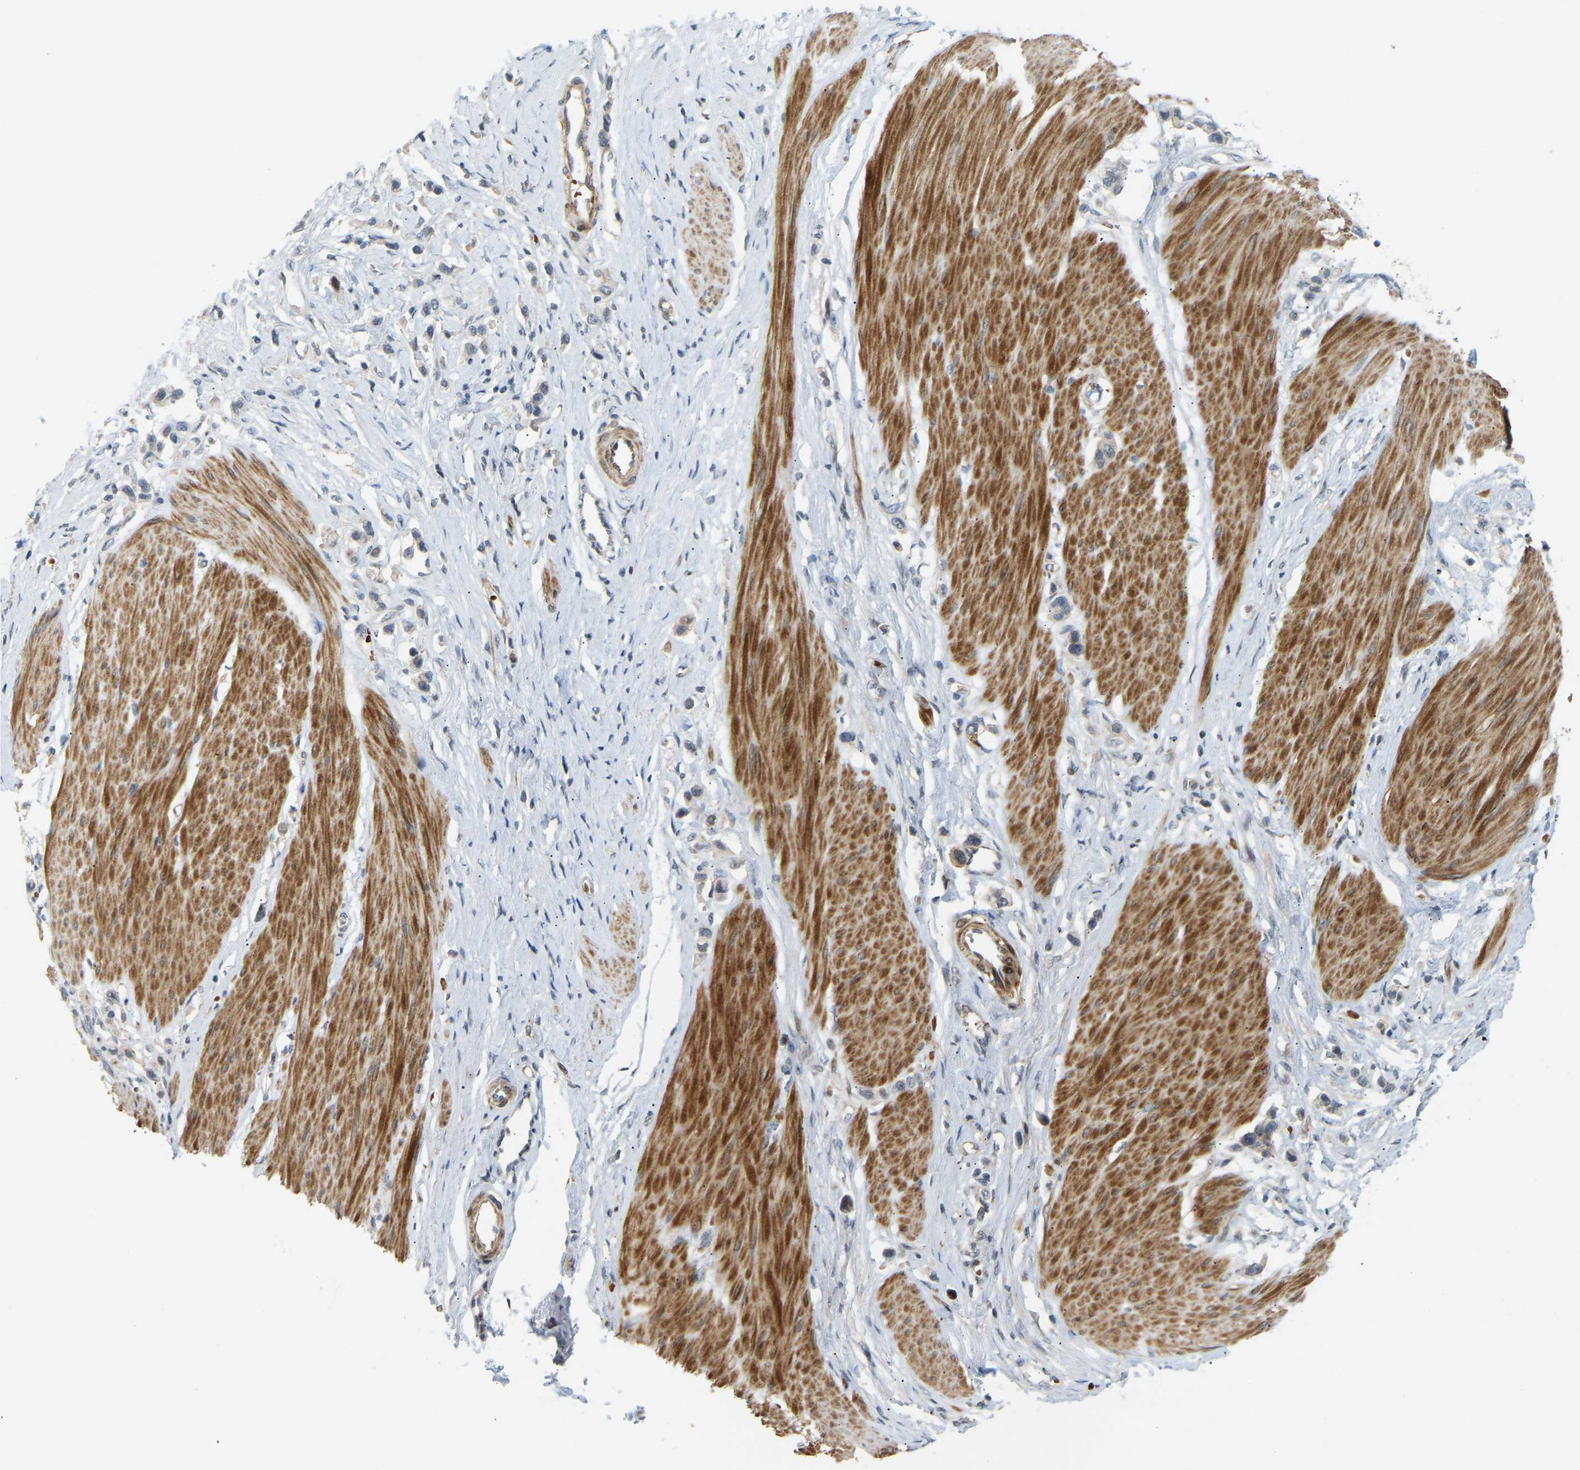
{"staining": {"intensity": "negative", "quantity": "none", "location": "none"}, "tissue": "stomach cancer", "cell_type": "Tumor cells", "image_type": "cancer", "snomed": [{"axis": "morphology", "description": "Adenocarcinoma, NOS"}, {"axis": "topography", "description": "Stomach"}], "caption": "An immunohistochemistry (IHC) micrograph of stomach cancer is shown. There is no staining in tumor cells of stomach cancer. (DAB immunohistochemistry (IHC) visualized using brightfield microscopy, high magnification).", "gene": "POGLUT2", "patient": {"sex": "female", "age": 65}}